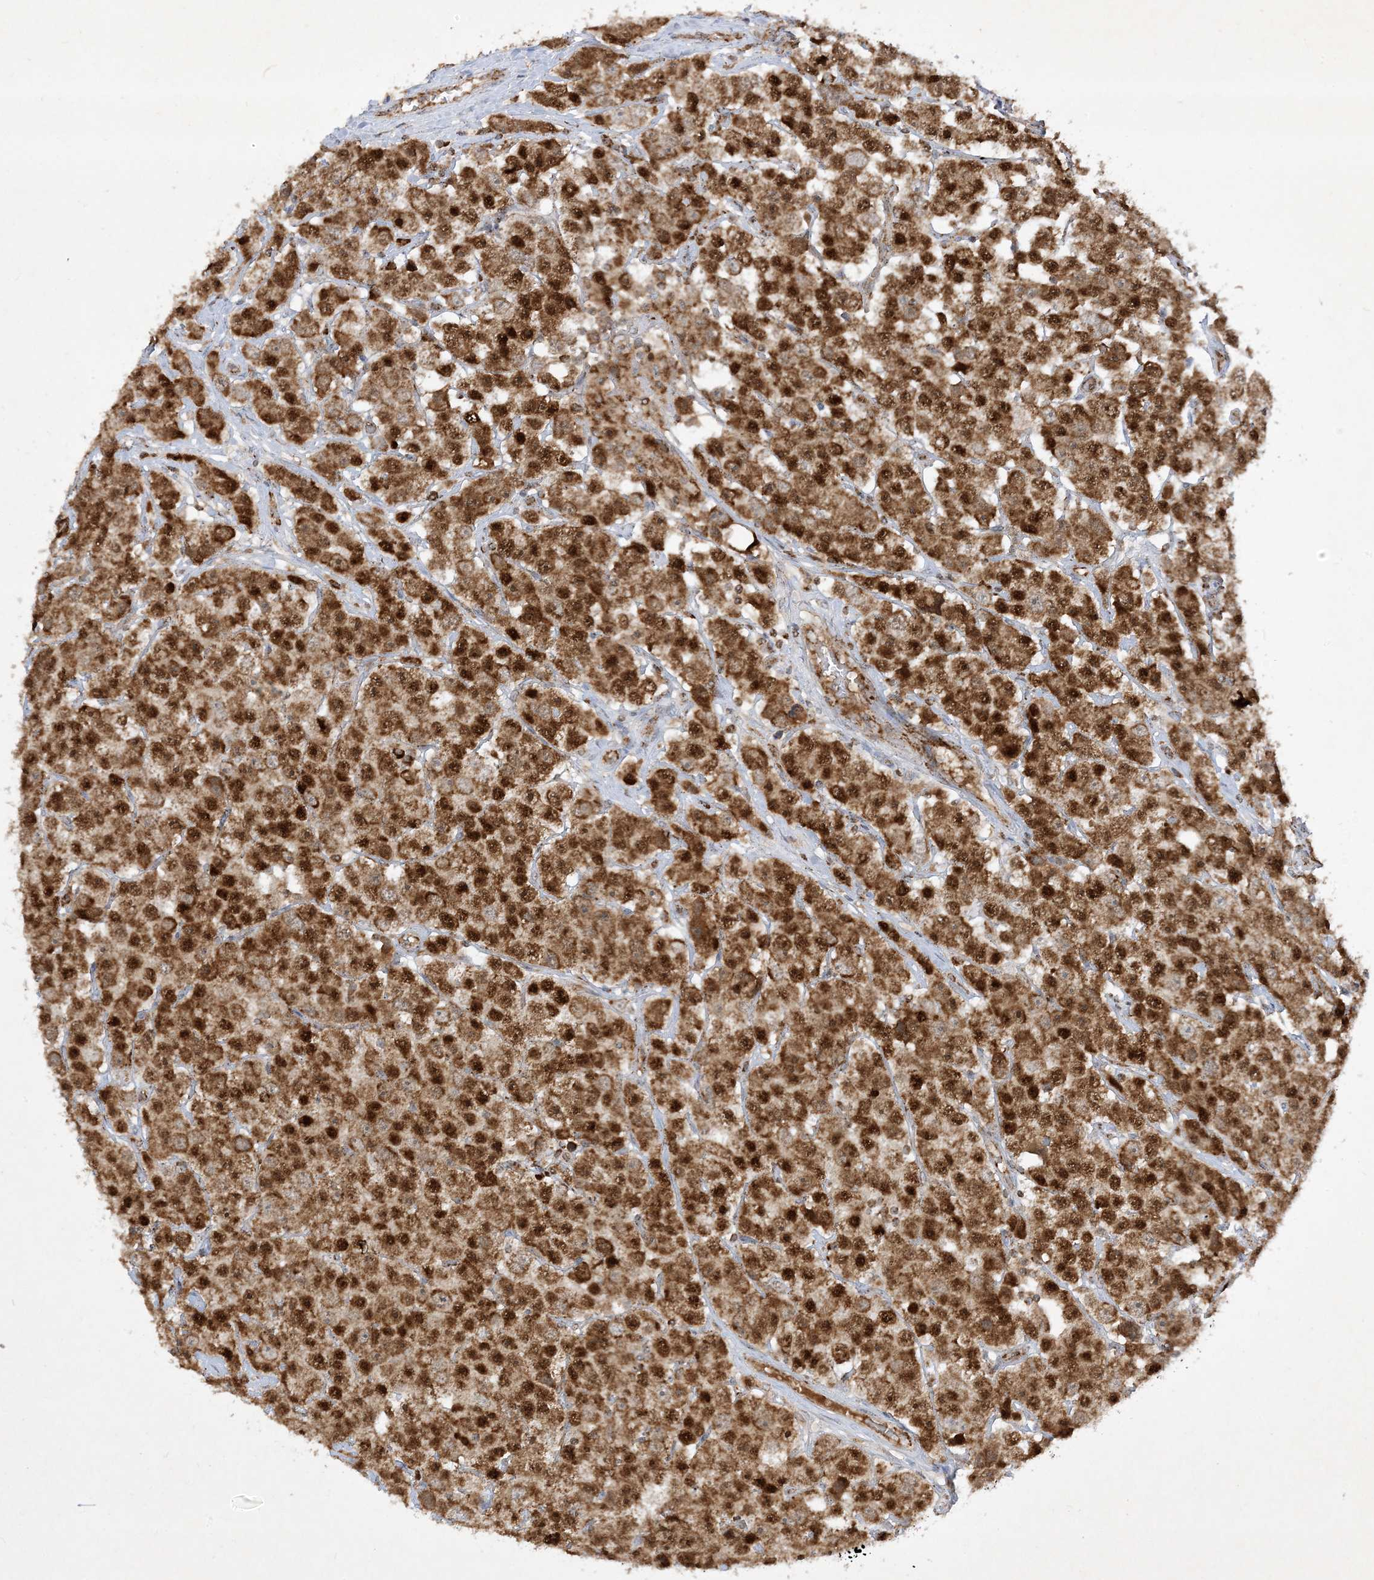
{"staining": {"intensity": "strong", "quantity": ">75%", "location": "cytoplasmic/membranous,nuclear"}, "tissue": "testis cancer", "cell_type": "Tumor cells", "image_type": "cancer", "snomed": [{"axis": "morphology", "description": "Seminoma, NOS"}, {"axis": "topography", "description": "Testis"}], "caption": "IHC image of neoplastic tissue: testis cancer (seminoma) stained using immunohistochemistry reveals high levels of strong protein expression localized specifically in the cytoplasmic/membranous and nuclear of tumor cells, appearing as a cytoplasmic/membranous and nuclear brown color.", "gene": "NDUFAF3", "patient": {"sex": "male", "age": 28}}